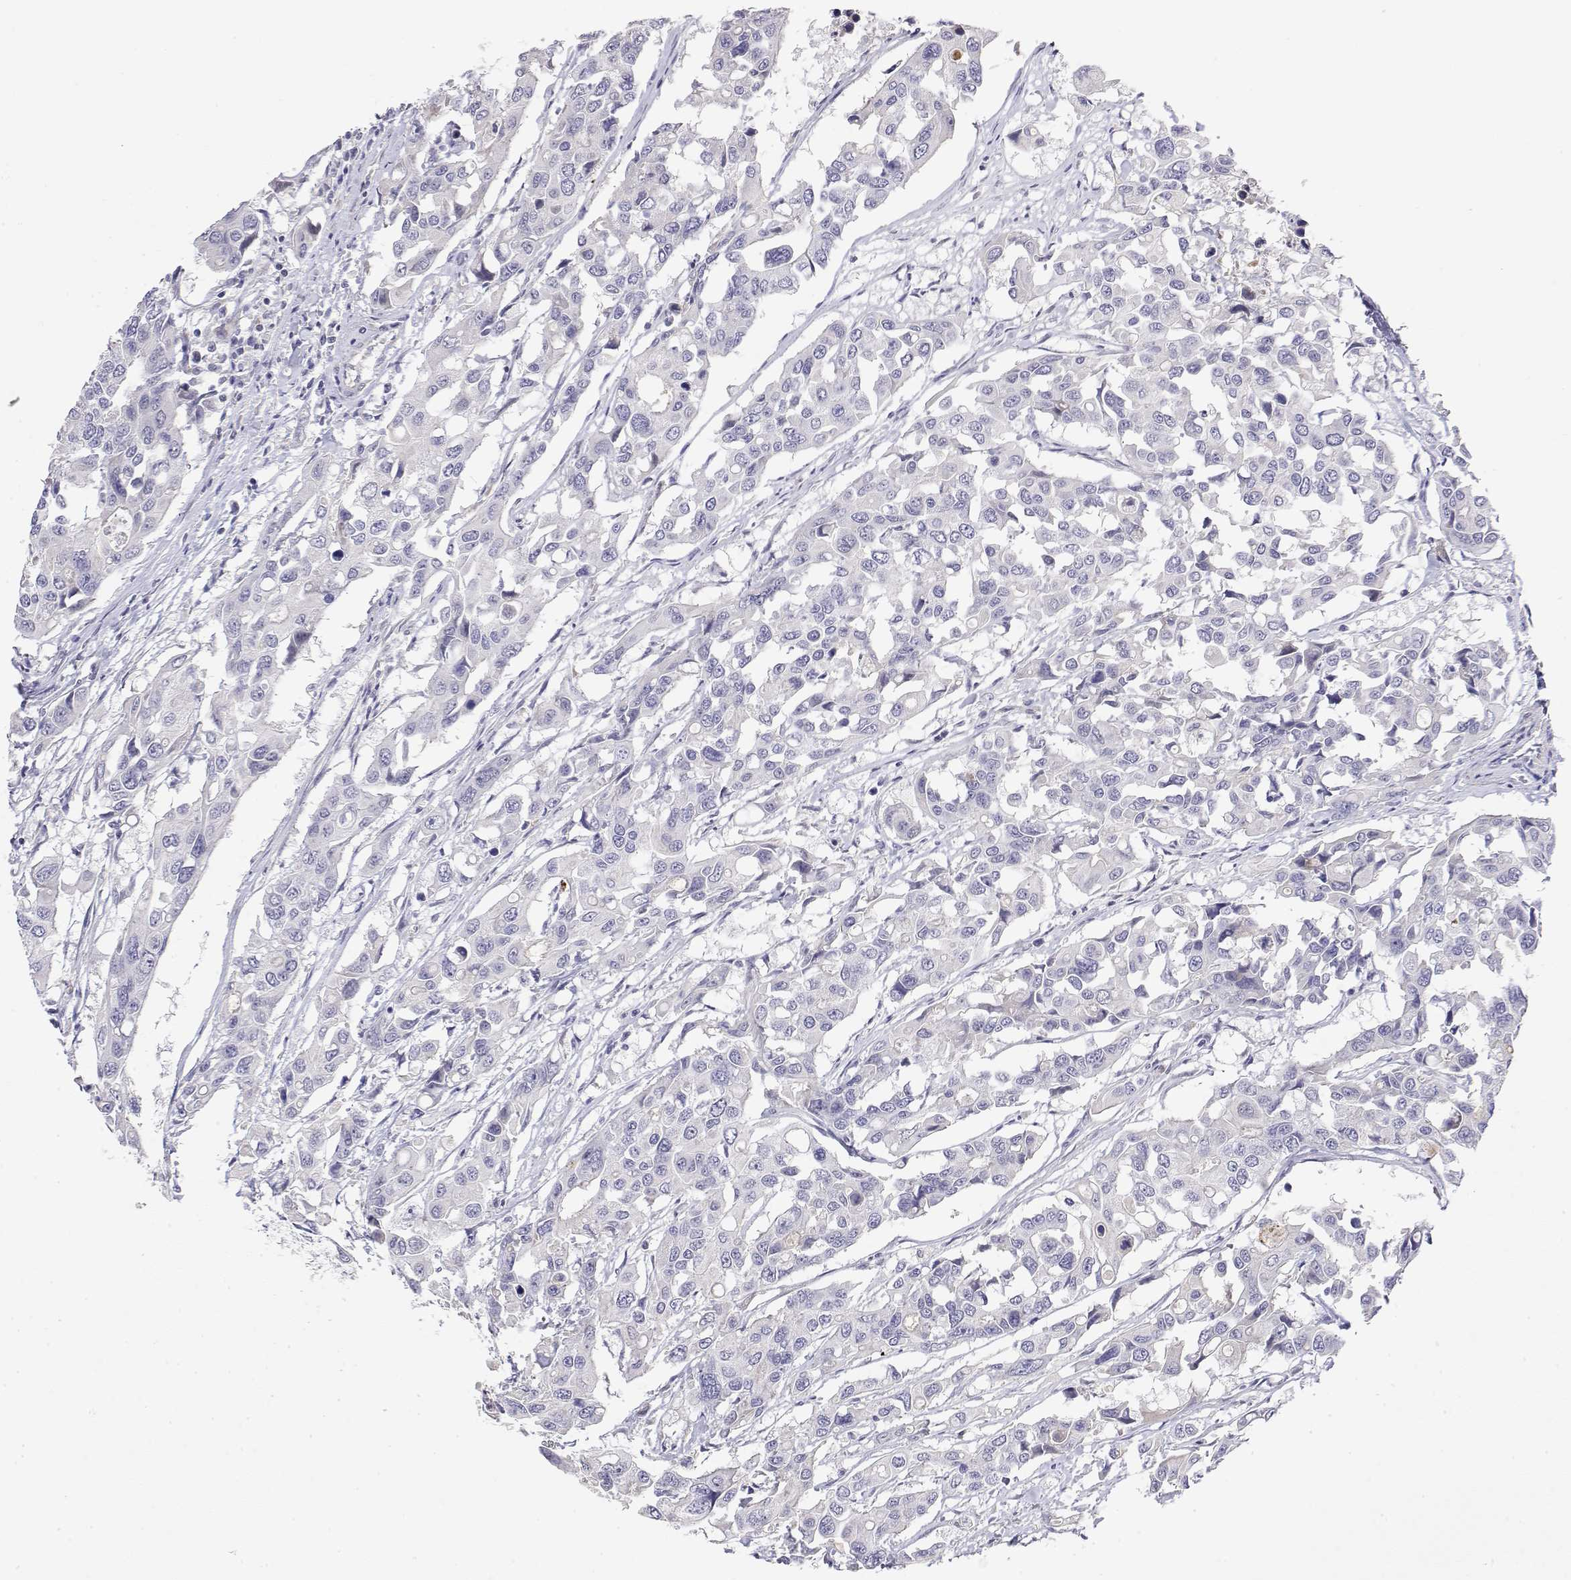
{"staining": {"intensity": "negative", "quantity": "none", "location": "none"}, "tissue": "colorectal cancer", "cell_type": "Tumor cells", "image_type": "cancer", "snomed": [{"axis": "morphology", "description": "Adenocarcinoma, NOS"}, {"axis": "topography", "description": "Colon"}], "caption": "Immunohistochemistry (IHC) image of neoplastic tissue: colorectal adenocarcinoma stained with DAB shows no significant protein staining in tumor cells. (DAB (3,3'-diaminobenzidine) immunohistochemistry (IHC), high magnification).", "gene": "GGACT", "patient": {"sex": "male", "age": 77}}